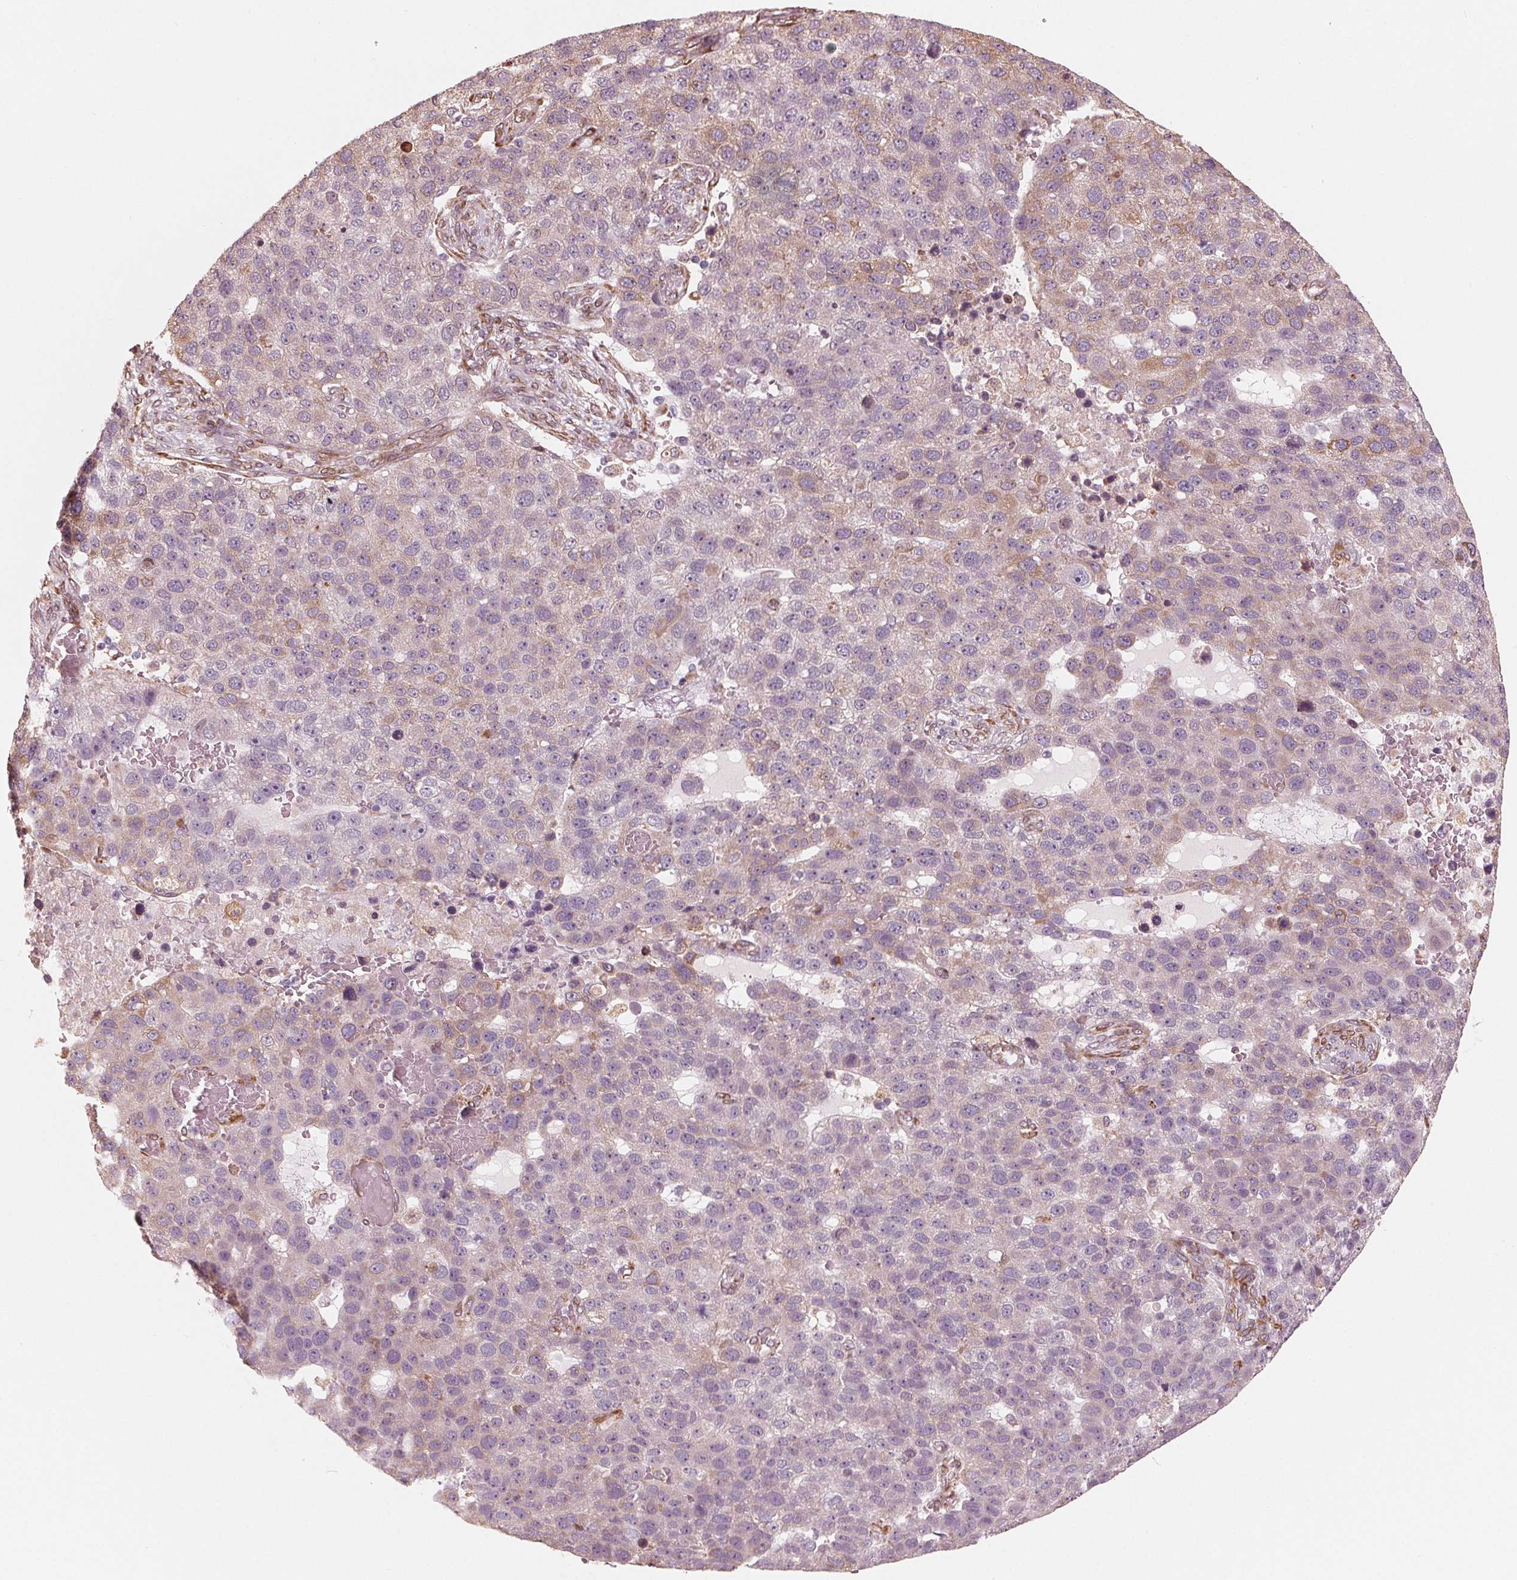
{"staining": {"intensity": "weak", "quantity": "<25%", "location": "cytoplasmic/membranous"}, "tissue": "pancreatic cancer", "cell_type": "Tumor cells", "image_type": "cancer", "snomed": [{"axis": "morphology", "description": "Adenocarcinoma, NOS"}, {"axis": "topography", "description": "Pancreas"}], "caption": "The image exhibits no significant expression in tumor cells of adenocarcinoma (pancreatic).", "gene": "IKBIP", "patient": {"sex": "female", "age": 61}}